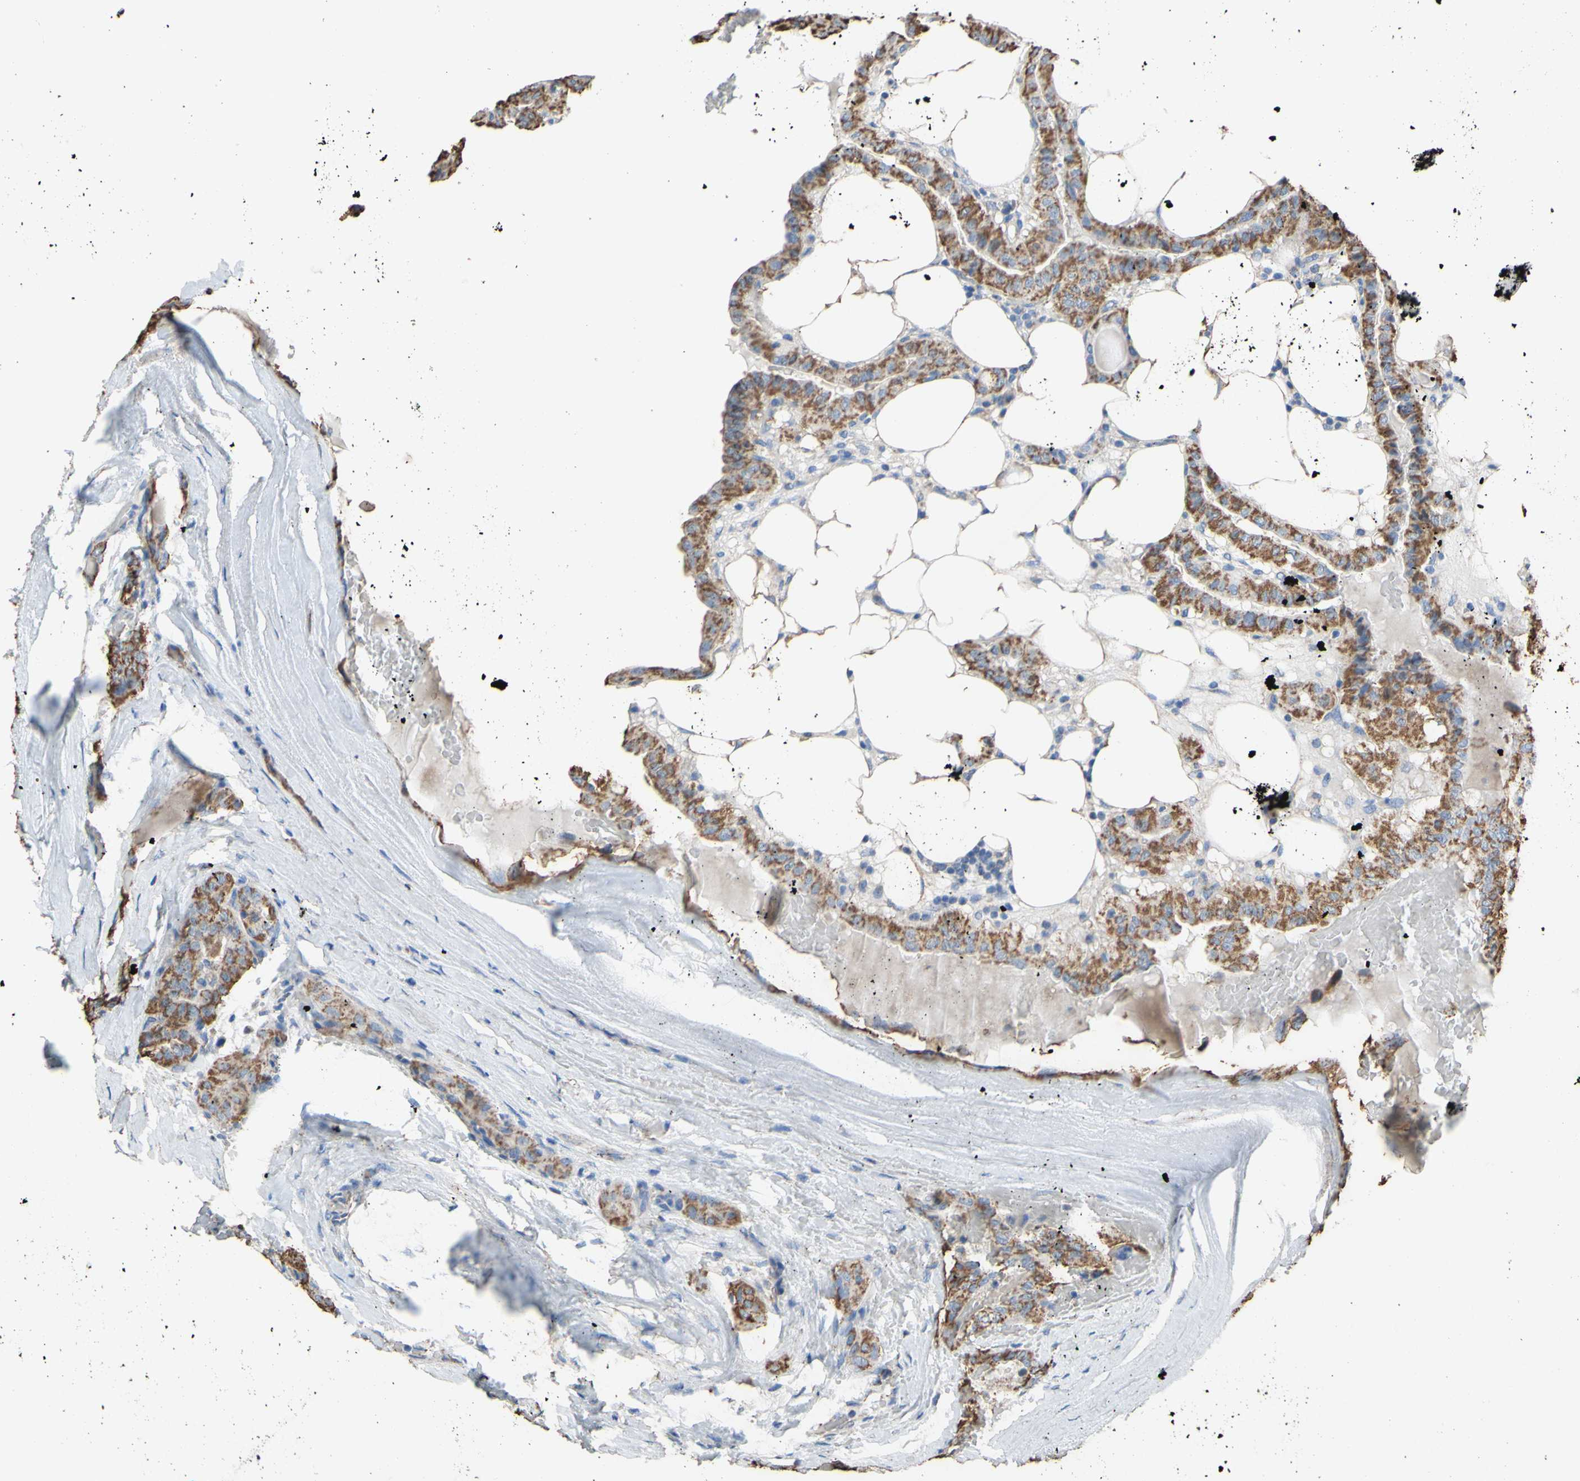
{"staining": {"intensity": "moderate", "quantity": ">75%", "location": "cytoplasmic/membranous"}, "tissue": "thyroid cancer", "cell_type": "Tumor cells", "image_type": "cancer", "snomed": [{"axis": "morphology", "description": "Papillary adenocarcinoma, NOS"}, {"axis": "topography", "description": "Thyroid gland"}], "caption": "IHC of human papillary adenocarcinoma (thyroid) displays medium levels of moderate cytoplasmic/membranous positivity in about >75% of tumor cells.", "gene": "CMKLR2", "patient": {"sex": "male", "age": 77}}